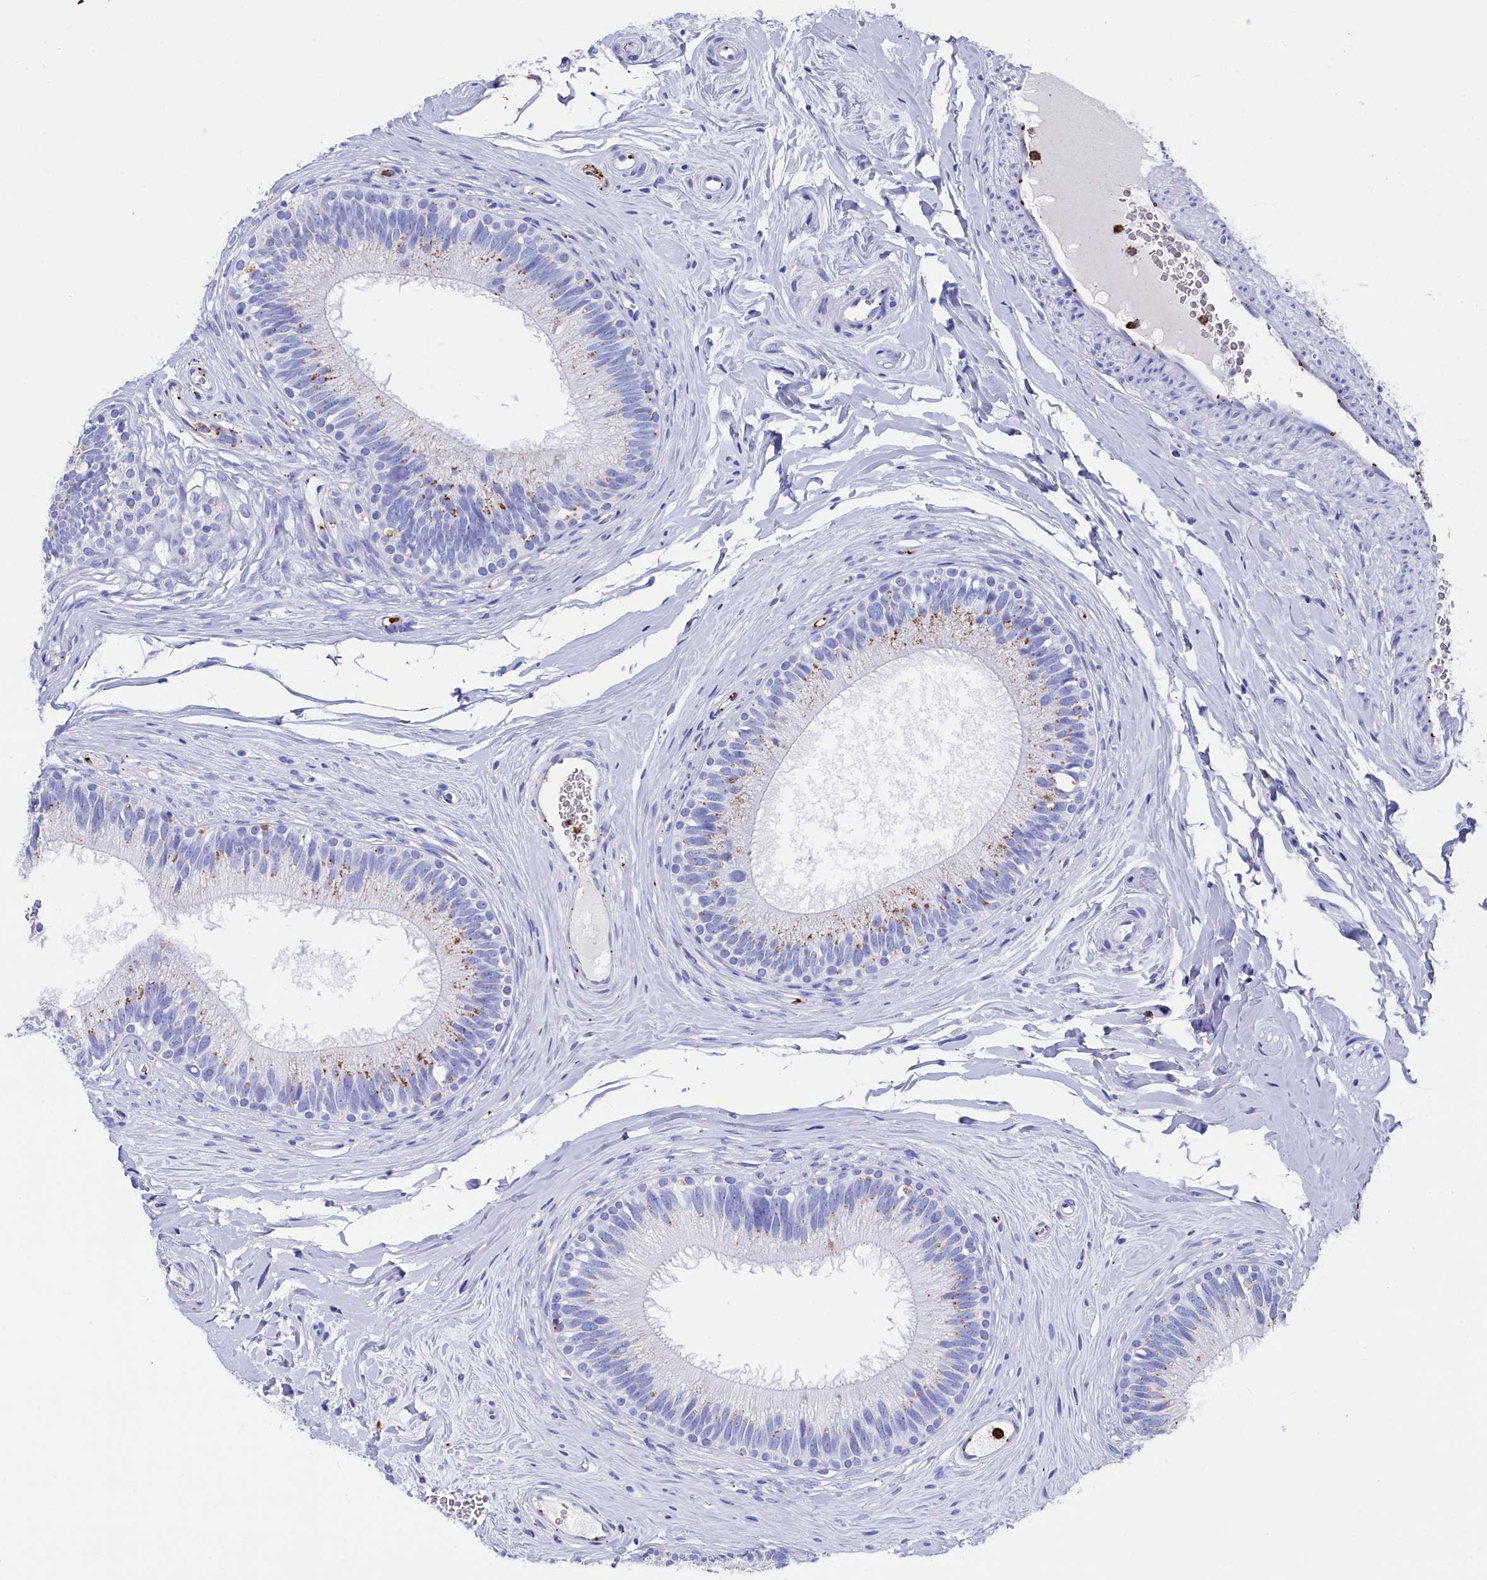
{"staining": {"intensity": "strong", "quantity": "<25%", "location": "cytoplasmic/membranous"}, "tissue": "epididymis", "cell_type": "Glandular cells", "image_type": "normal", "snomed": [{"axis": "morphology", "description": "Normal tissue, NOS"}, {"axis": "topography", "description": "Epididymis"}], "caption": "Immunohistochemistry (IHC) image of benign epididymis: epididymis stained using IHC reveals medium levels of strong protein expression localized specifically in the cytoplasmic/membranous of glandular cells, appearing as a cytoplasmic/membranous brown color.", "gene": "PLAC8", "patient": {"sex": "male", "age": 33}}